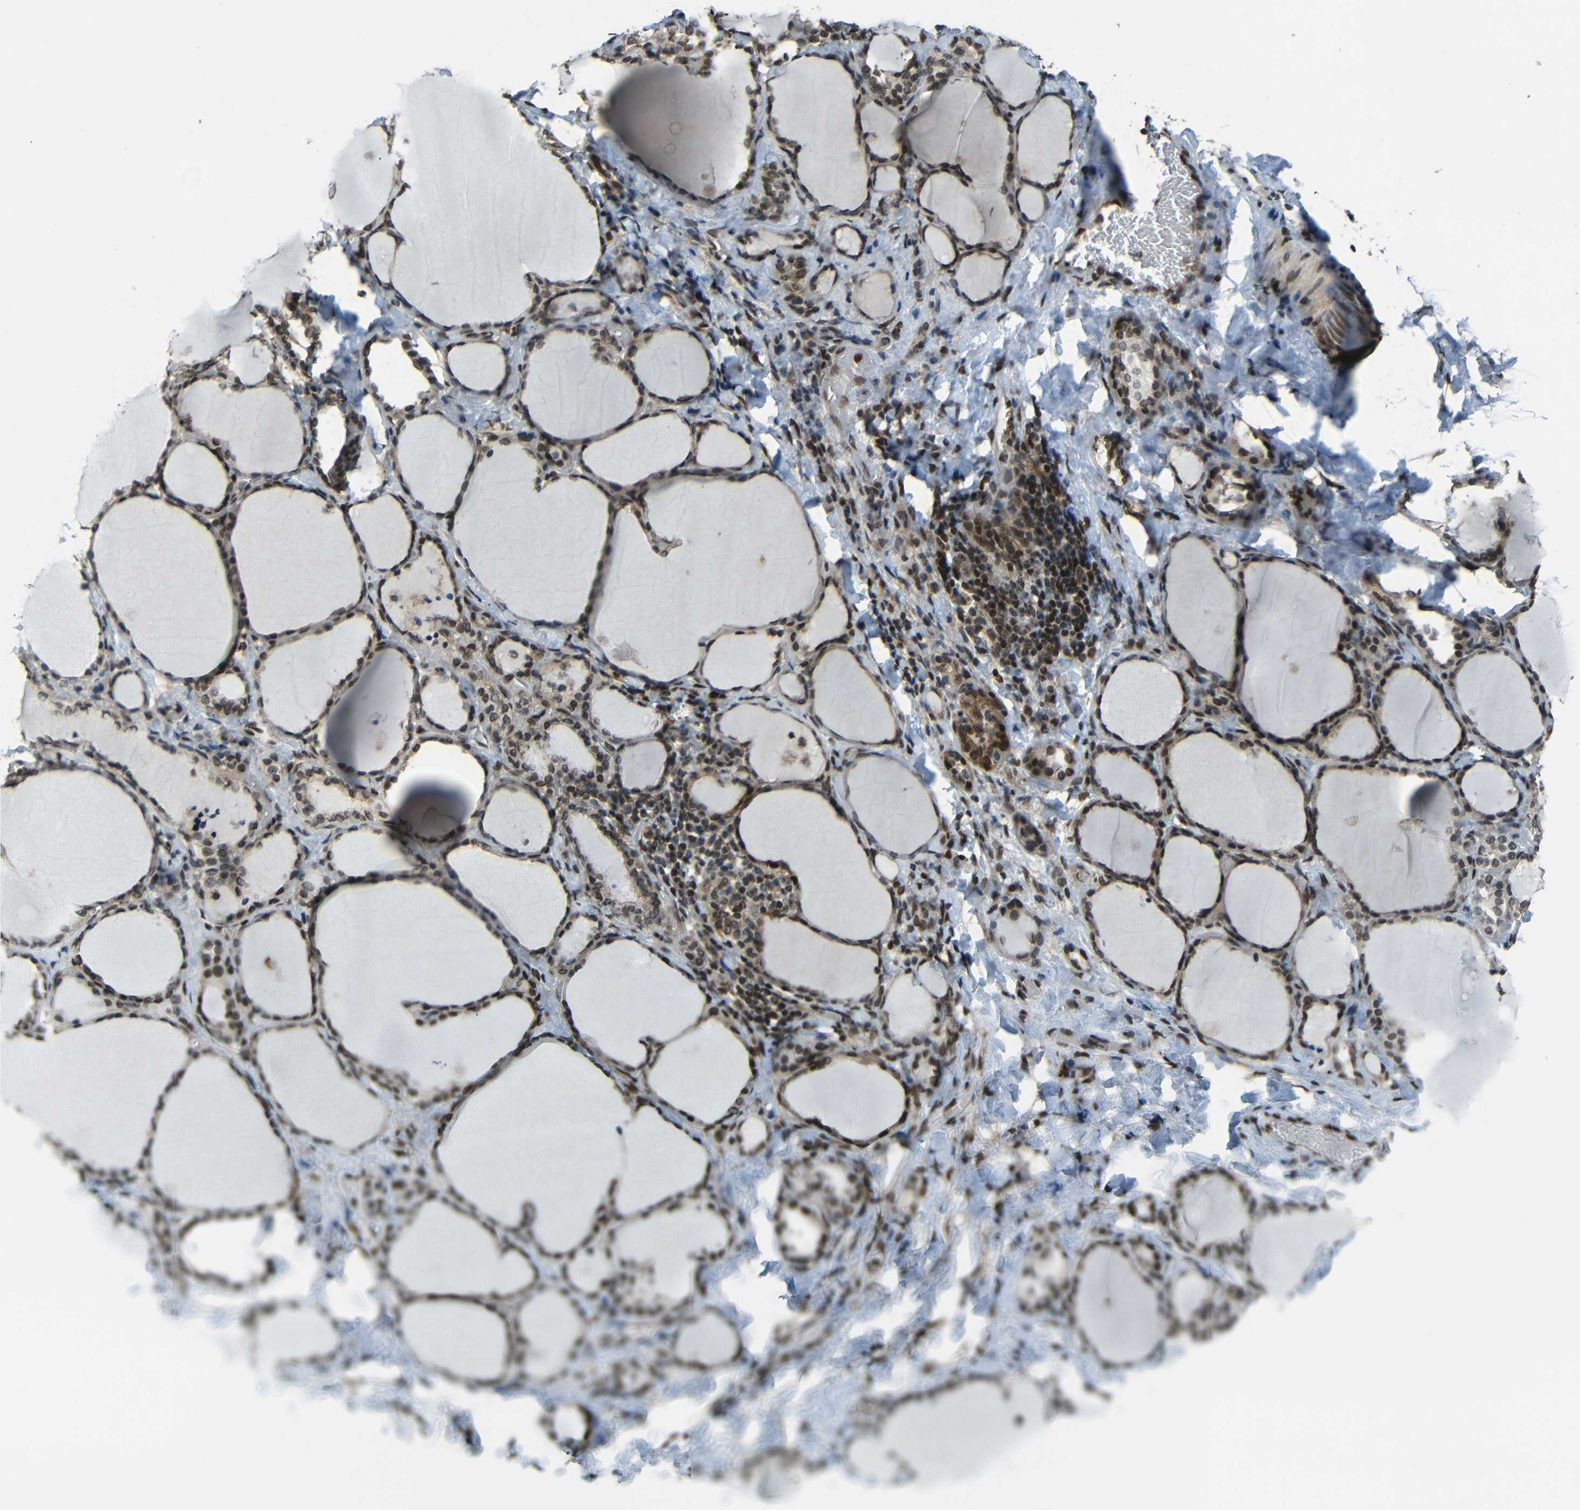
{"staining": {"intensity": "weak", "quantity": ">75%", "location": "cytoplasmic/membranous,nuclear"}, "tissue": "thyroid gland", "cell_type": "Glandular cells", "image_type": "normal", "snomed": [{"axis": "morphology", "description": "Normal tissue, NOS"}, {"axis": "morphology", "description": "Papillary adenocarcinoma, NOS"}, {"axis": "topography", "description": "Thyroid gland"}], "caption": "Immunohistochemical staining of benign human thyroid gland shows weak cytoplasmic/membranous,nuclear protein expression in about >75% of glandular cells.", "gene": "PSIP1", "patient": {"sex": "female", "age": 30}}